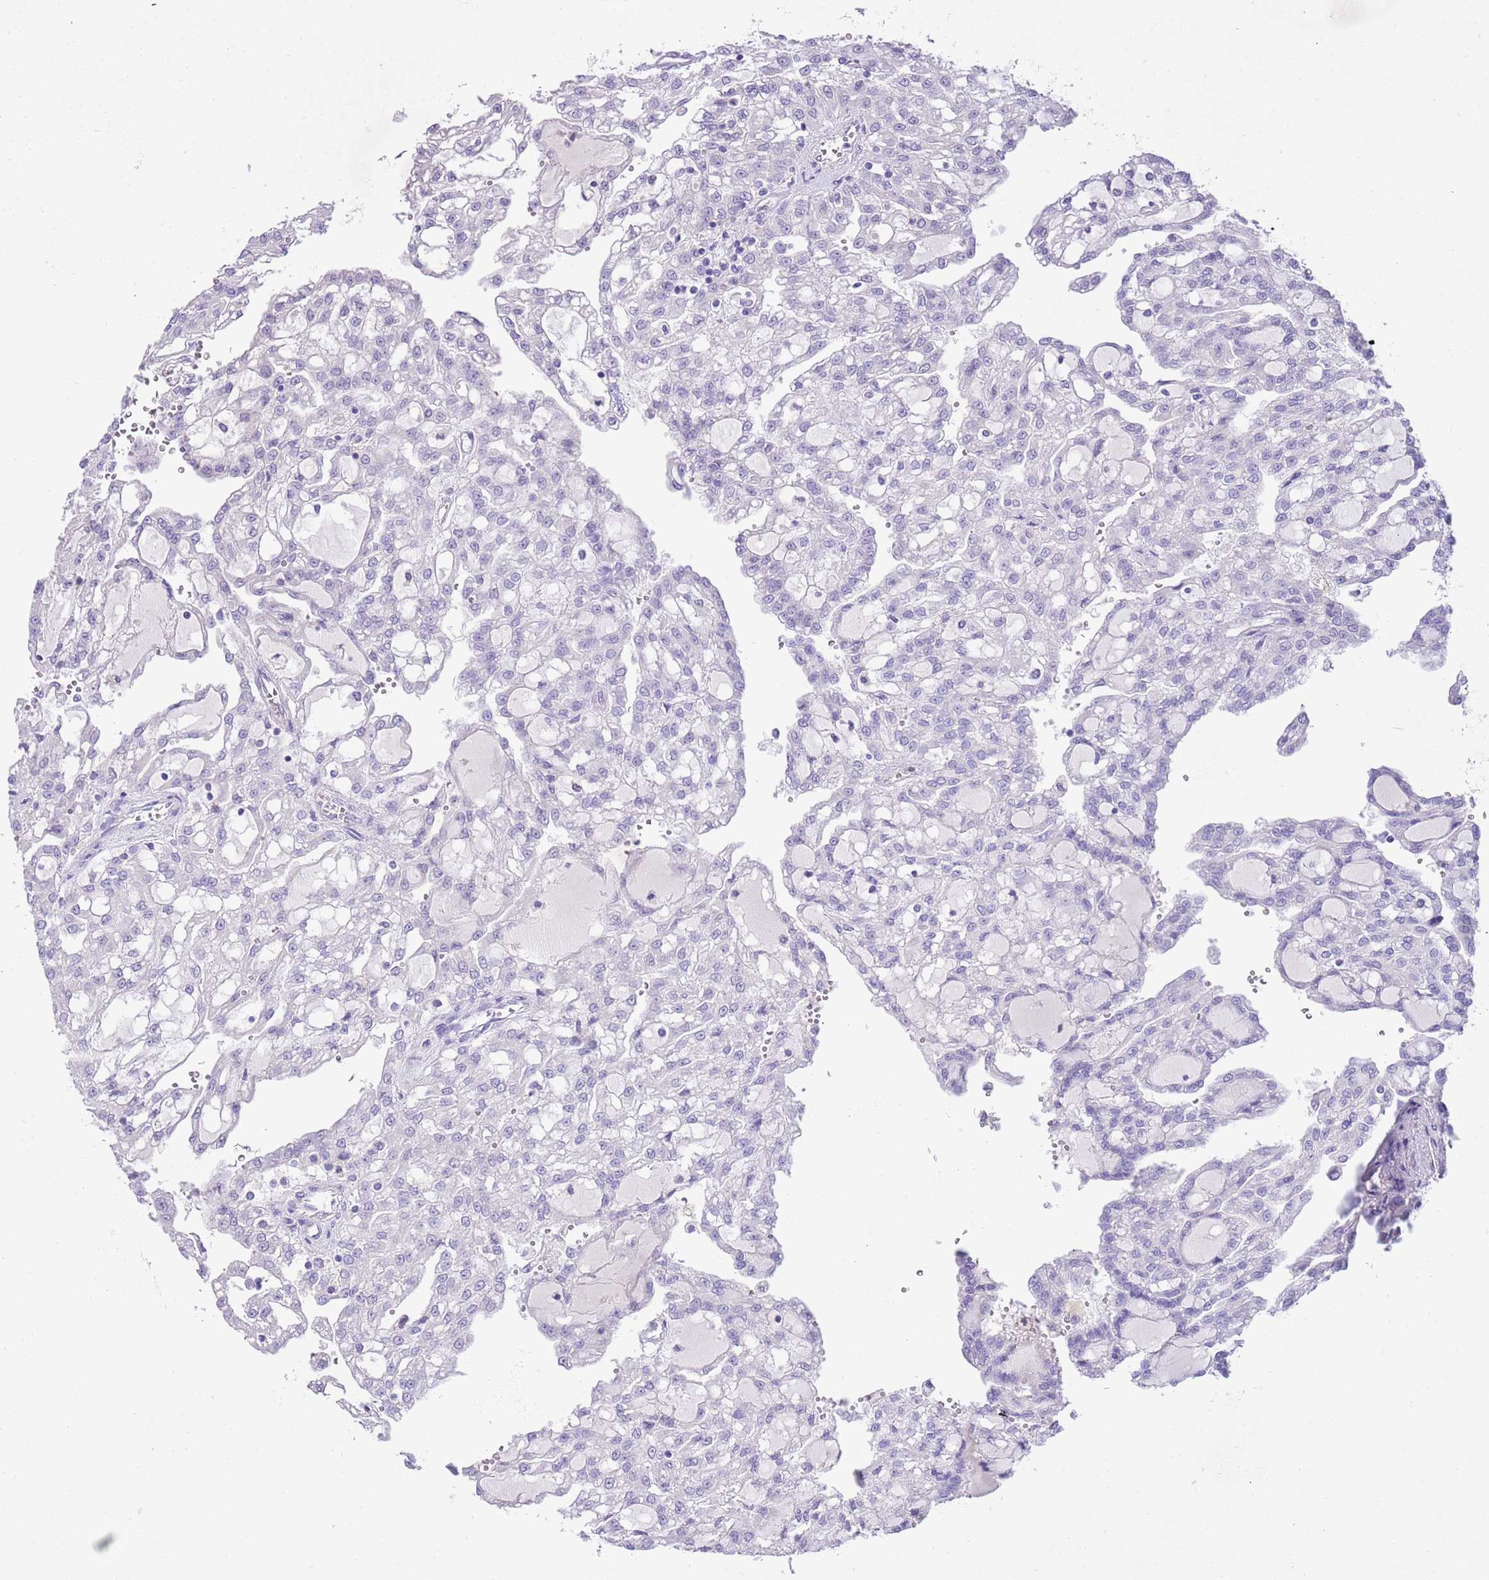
{"staining": {"intensity": "negative", "quantity": "none", "location": "none"}, "tissue": "renal cancer", "cell_type": "Tumor cells", "image_type": "cancer", "snomed": [{"axis": "morphology", "description": "Adenocarcinoma, NOS"}, {"axis": "topography", "description": "Kidney"}], "caption": "This micrograph is of renal cancer stained with immunohistochemistry (IHC) to label a protein in brown with the nuclei are counter-stained blue. There is no staining in tumor cells.", "gene": "CLEC2A", "patient": {"sex": "male", "age": 63}}